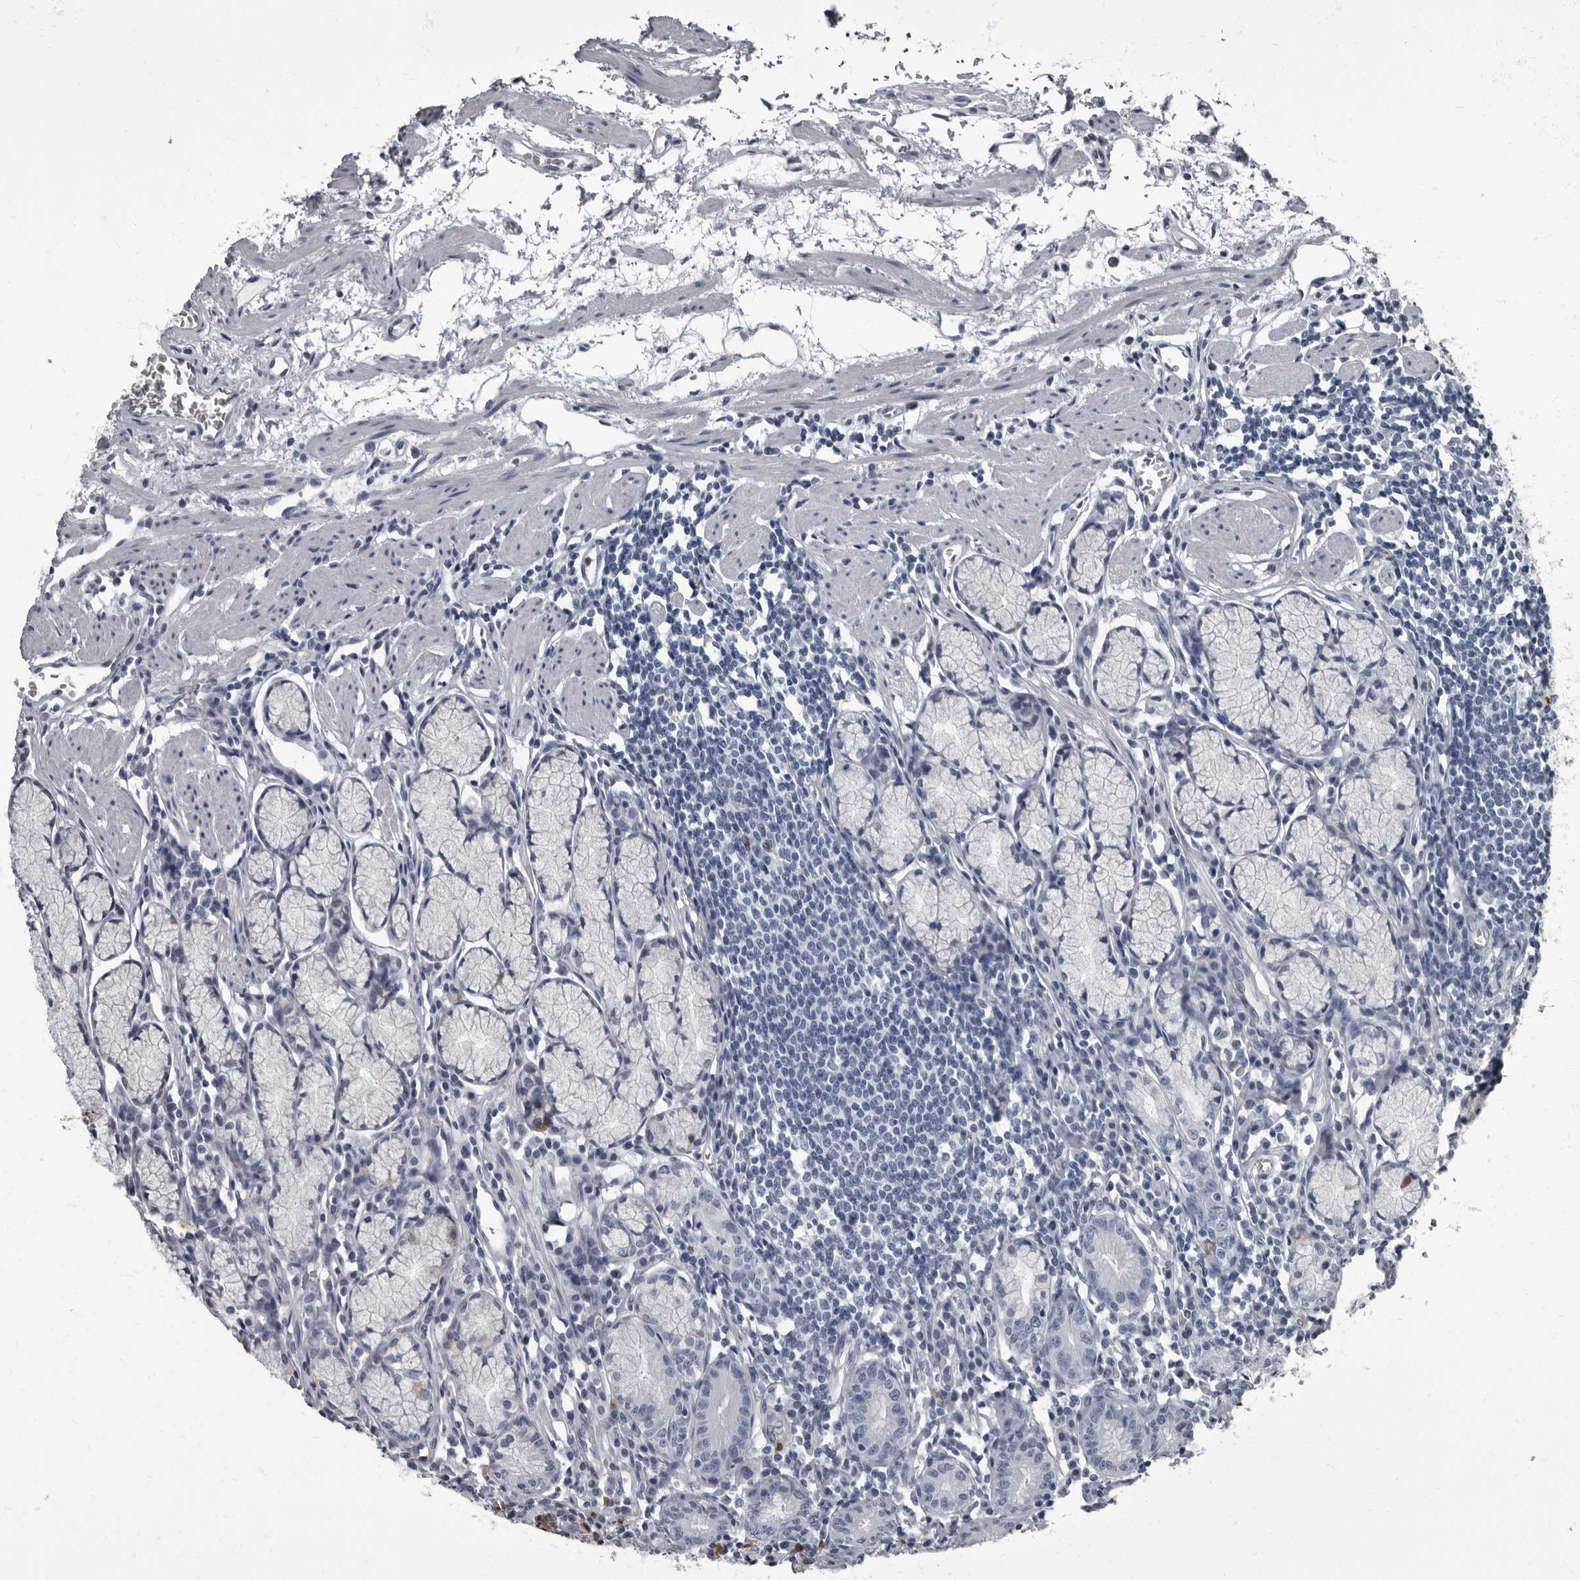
{"staining": {"intensity": "weak", "quantity": "<25%", "location": "cytoplasmic/membranous"}, "tissue": "stomach", "cell_type": "Glandular cells", "image_type": "normal", "snomed": [{"axis": "morphology", "description": "Normal tissue, NOS"}, {"axis": "topography", "description": "Stomach"}], "caption": "Histopathology image shows no significant protein positivity in glandular cells of unremarkable stomach. Brightfield microscopy of immunohistochemistry stained with DAB (brown) and hematoxylin (blue), captured at high magnification.", "gene": "TPD52L1", "patient": {"sex": "male", "age": 55}}